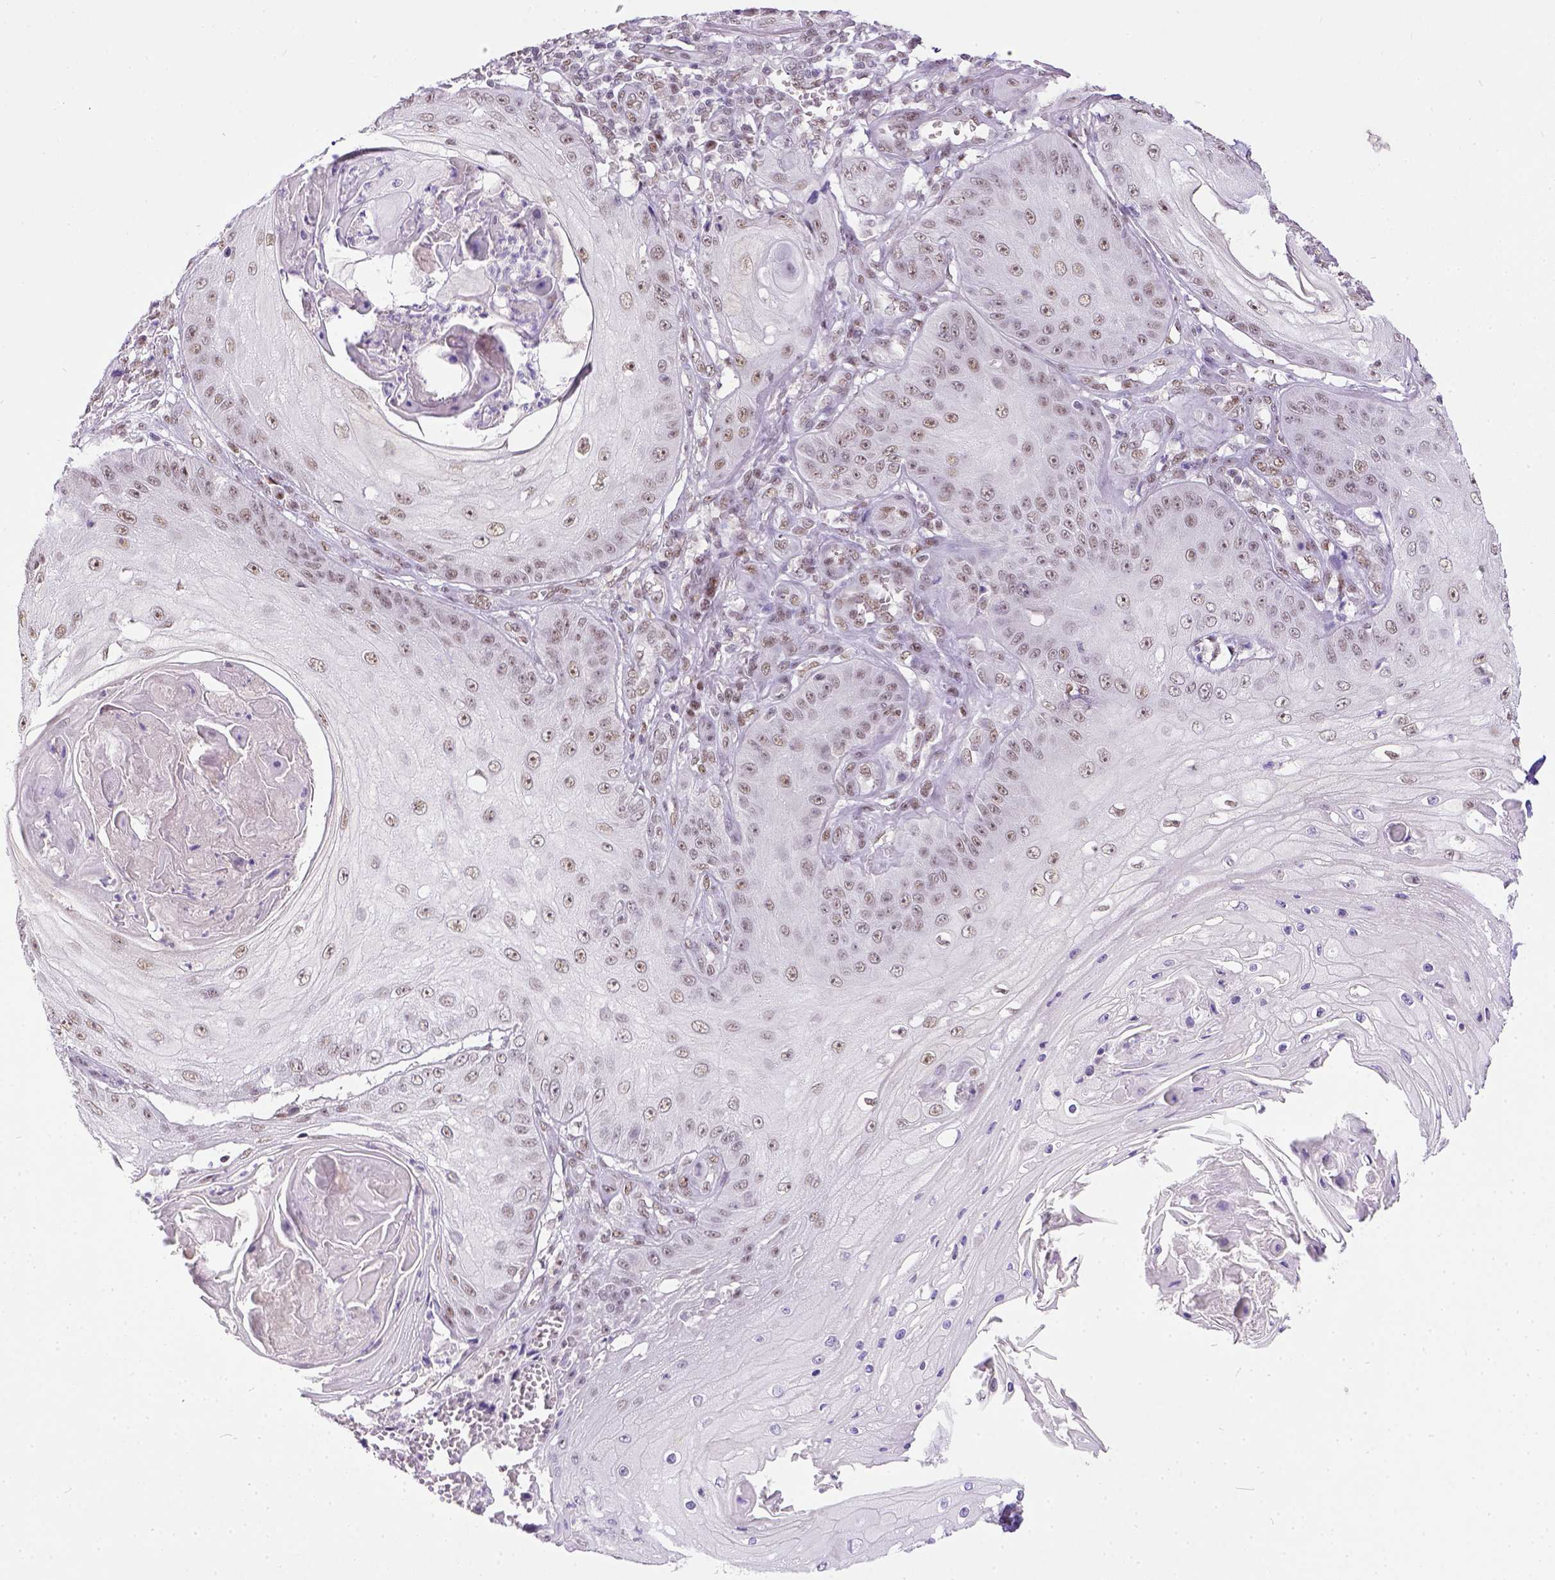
{"staining": {"intensity": "weak", "quantity": ">75%", "location": "nuclear"}, "tissue": "skin cancer", "cell_type": "Tumor cells", "image_type": "cancer", "snomed": [{"axis": "morphology", "description": "Squamous cell carcinoma, NOS"}, {"axis": "topography", "description": "Skin"}], "caption": "Immunohistochemical staining of squamous cell carcinoma (skin) reveals low levels of weak nuclear protein staining in about >75% of tumor cells. (brown staining indicates protein expression, while blue staining denotes nuclei).", "gene": "ERCC1", "patient": {"sex": "male", "age": 70}}